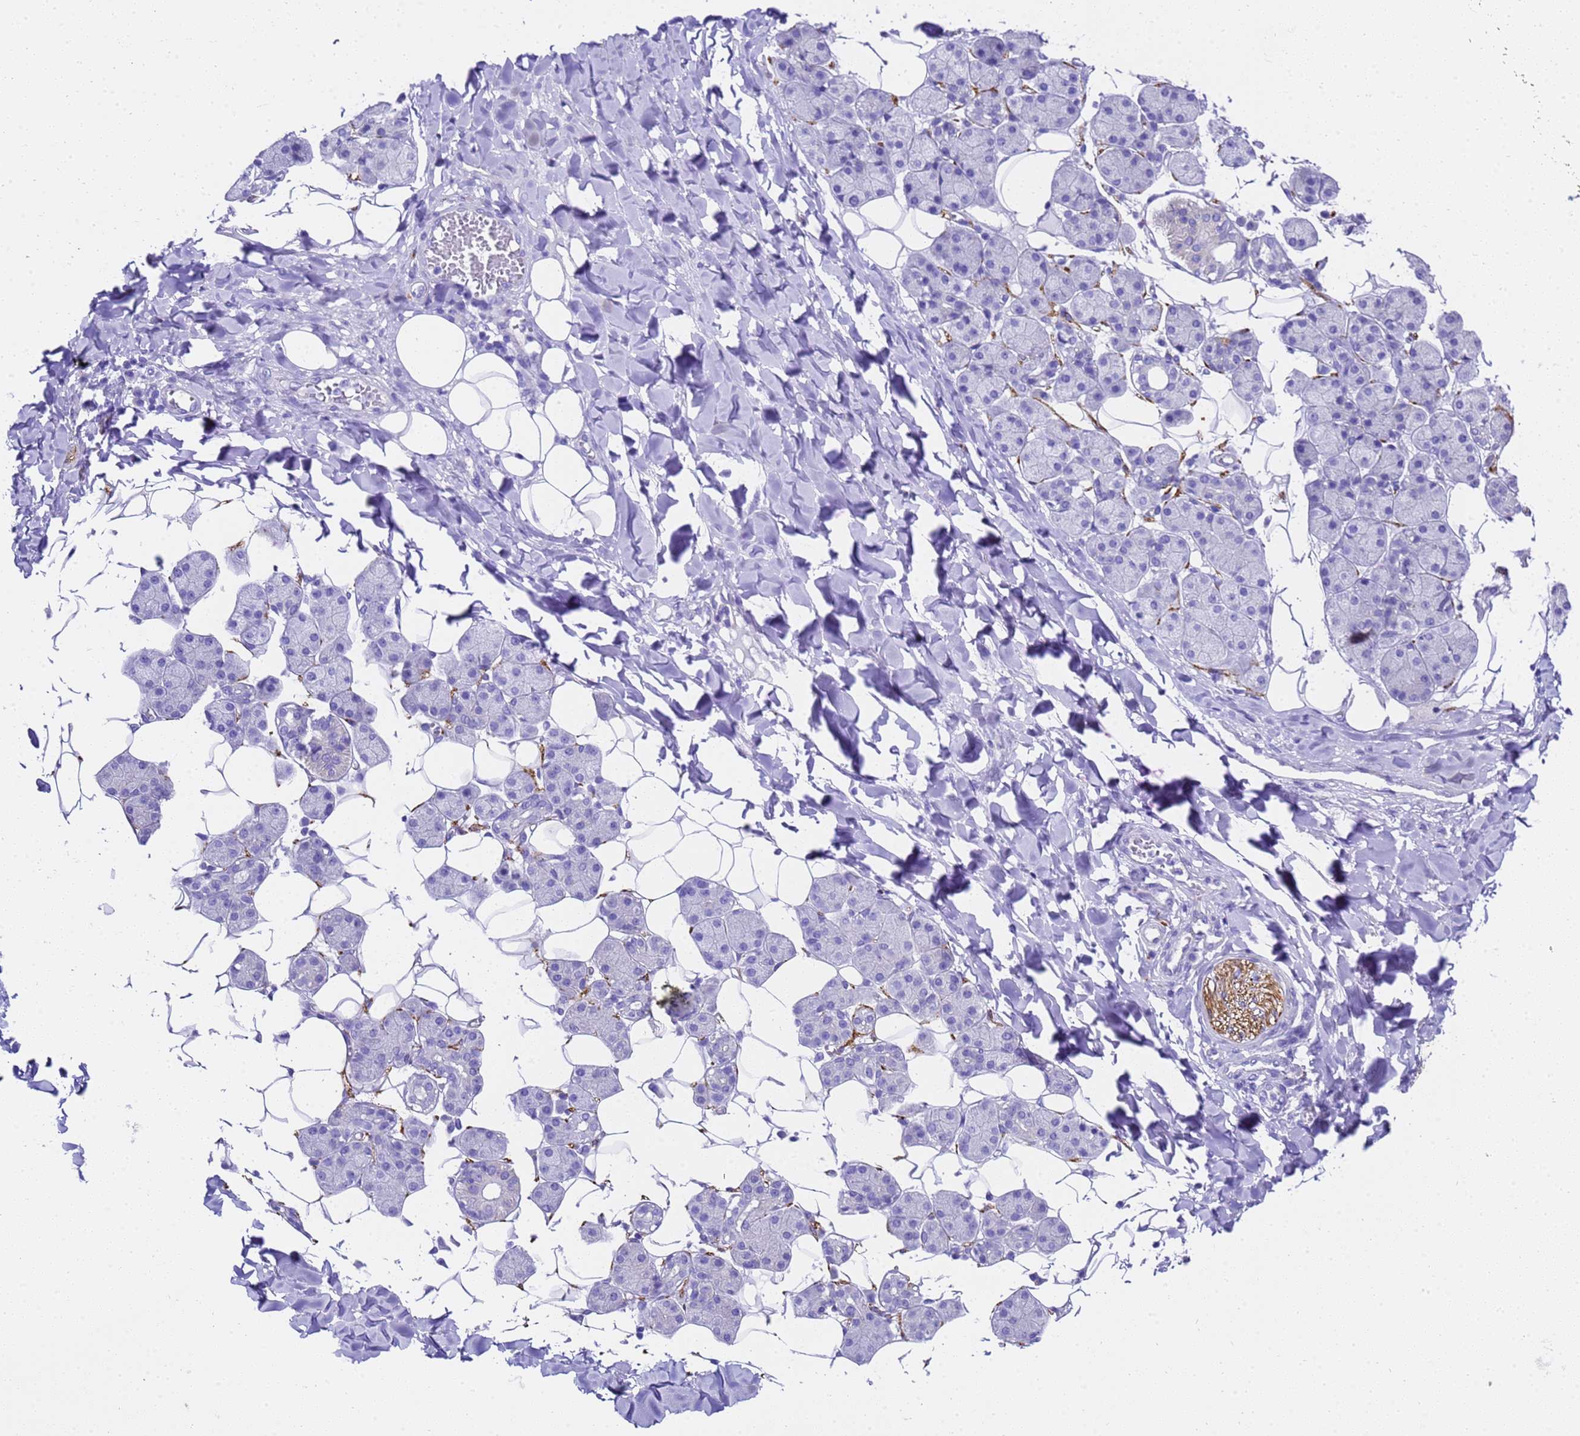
{"staining": {"intensity": "negative", "quantity": "none", "location": "none"}, "tissue": "salivary gland", "cell_type": "Glandular cells", "image_type": "normal", "snomed": [{"axis": "morphology", "description": "Normal tissue, NOS"}, {"axis": "topography", "description": "Salivary gland"}], "caption": "Immunohistochemistry (IHC) of normal salivary gland shows no positivity in glandular cells.", "gene": "FAM72A", "patient": {"sex": "female", "age": 33}}